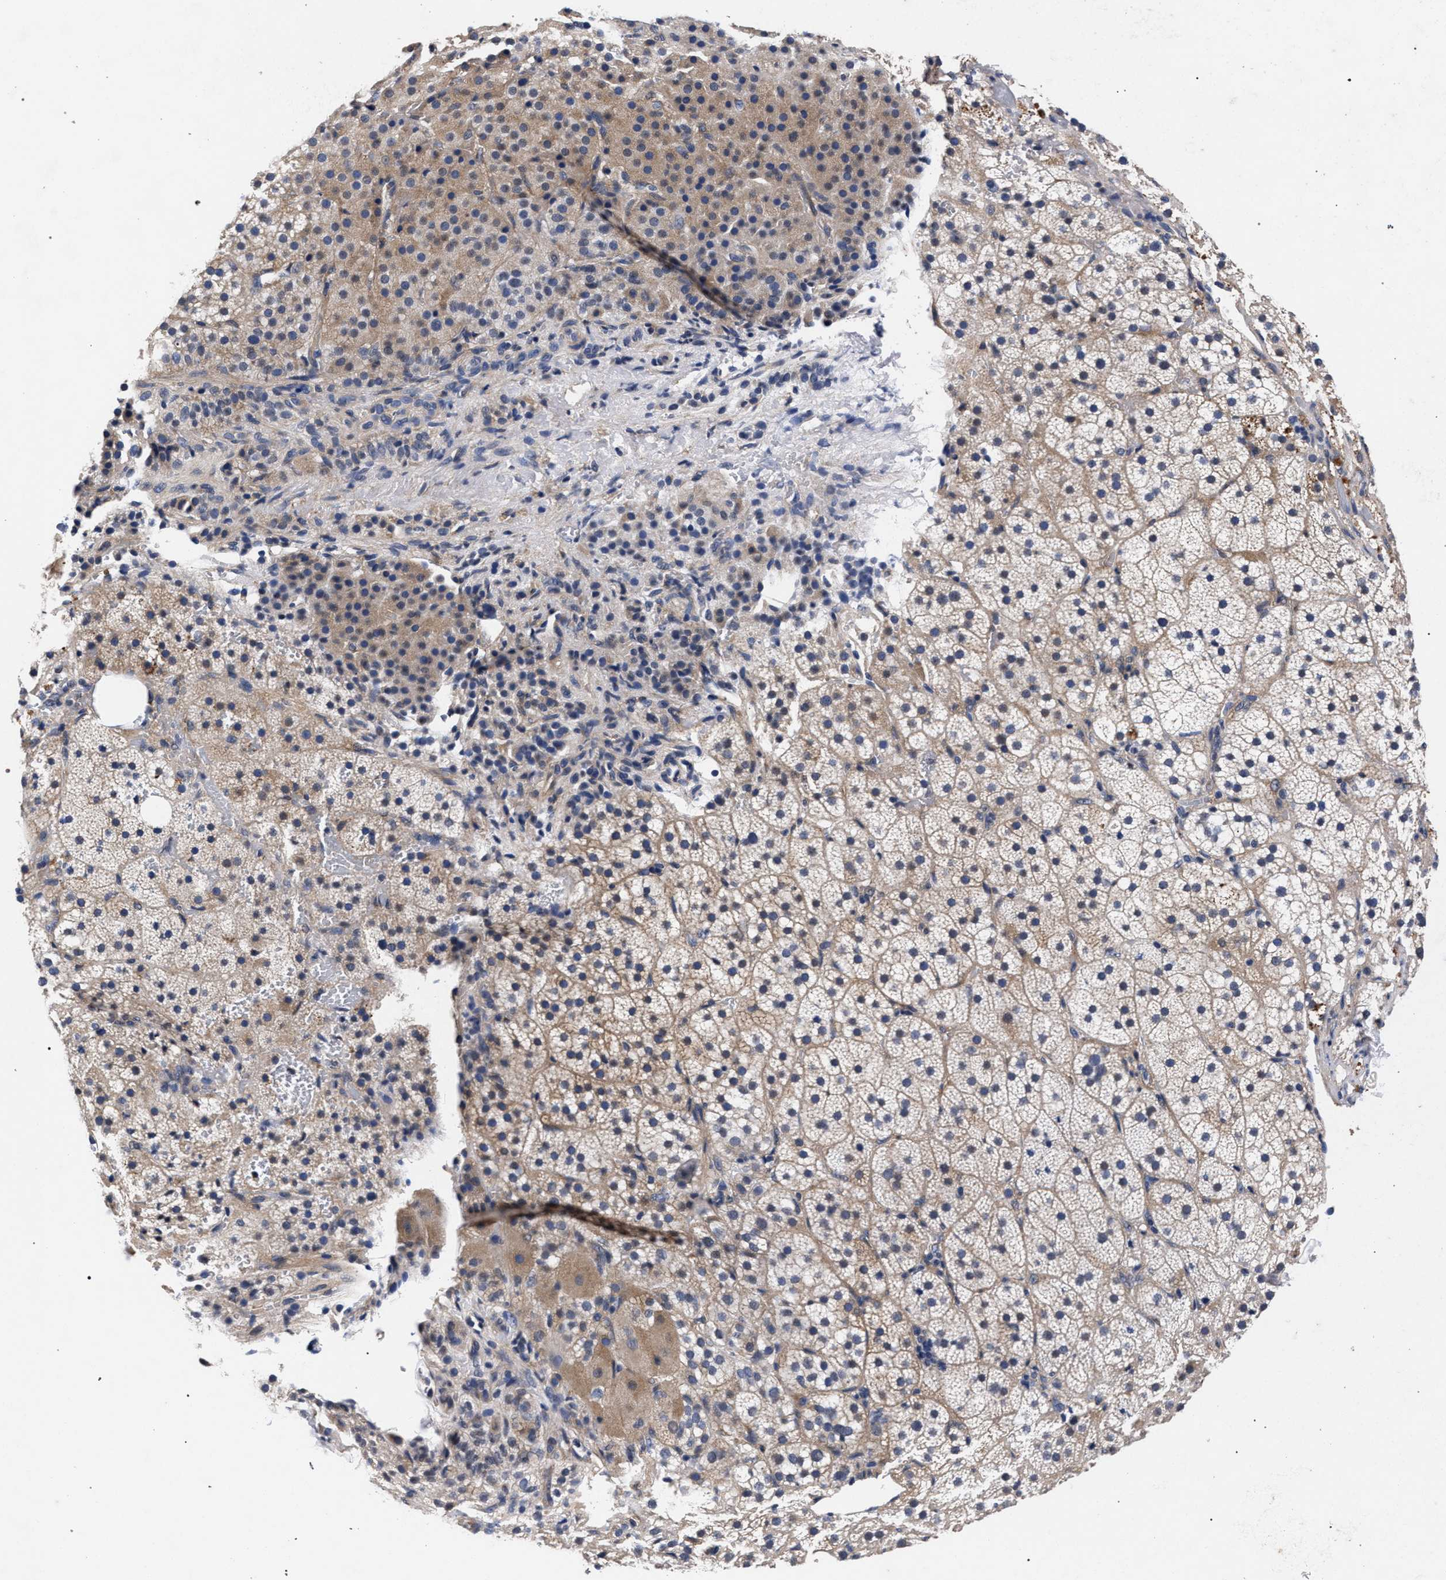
{"staining": {"intensity": "weak", "quantity": "25%-75%", "location": "cytoplasmic/membranous"}, "tissue": "adrenal gland", "cell_type": "Glandular cells", "image_type": "normal", "snomed": [{"axis": "morphology", "description": "Normal tissue, NOS"}, {"axis": "topography", "description": "Adrenal gland"}], "caption": "This histopathology image displays IHC staining of benign human adrenal gland, with low weak cytoplasmic/membranous expression in approximately 25%-75% of glandular cells.", "gene": "CFAP95", "patient": {"sex": "female", "age": 59}}